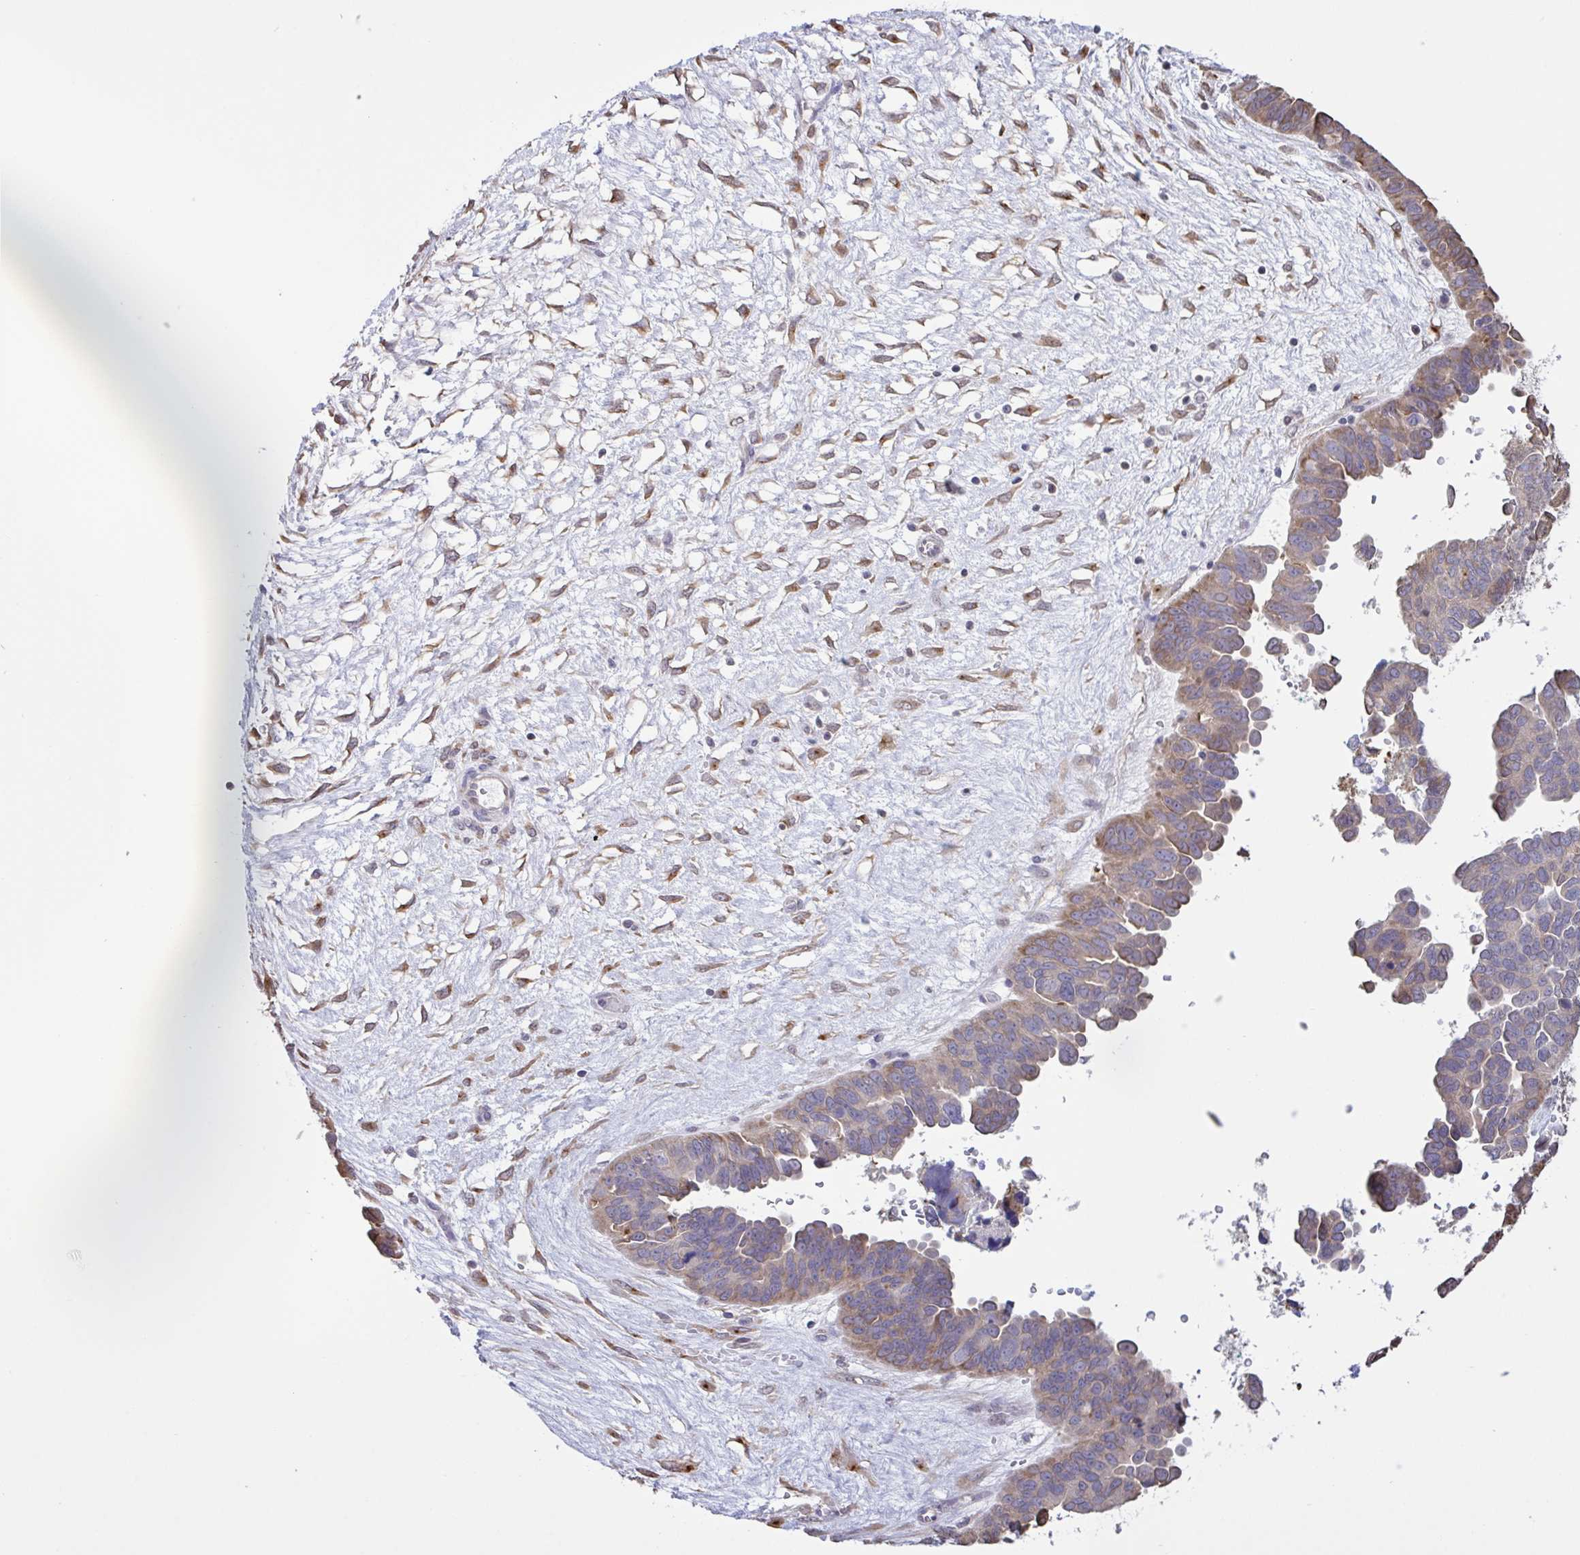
{"staining": {"intensity": "moderate", "quantity": "<25%", "location": "cytoplasmic/membranous,nuclear"}, "tissue": "ovarian cancer", "cell_type": "Tumor cells", "image_type": "cancer", "snomed": [{"axis": "morphology", "description": "Cystadenocarcinoma, serous, NOS"}, {"axis": "topography", "description": "Ovary"}], "caption": "About <25% of tumor cells in human ovarian serous cystadenocarcinoma display moderate cytoplasmic/membranous and nuclear protein positivity as visualized by brown immunohistochemical staining.", "gene": "MRGPRX2", "patient": {"sex": "female", "age": 64}}